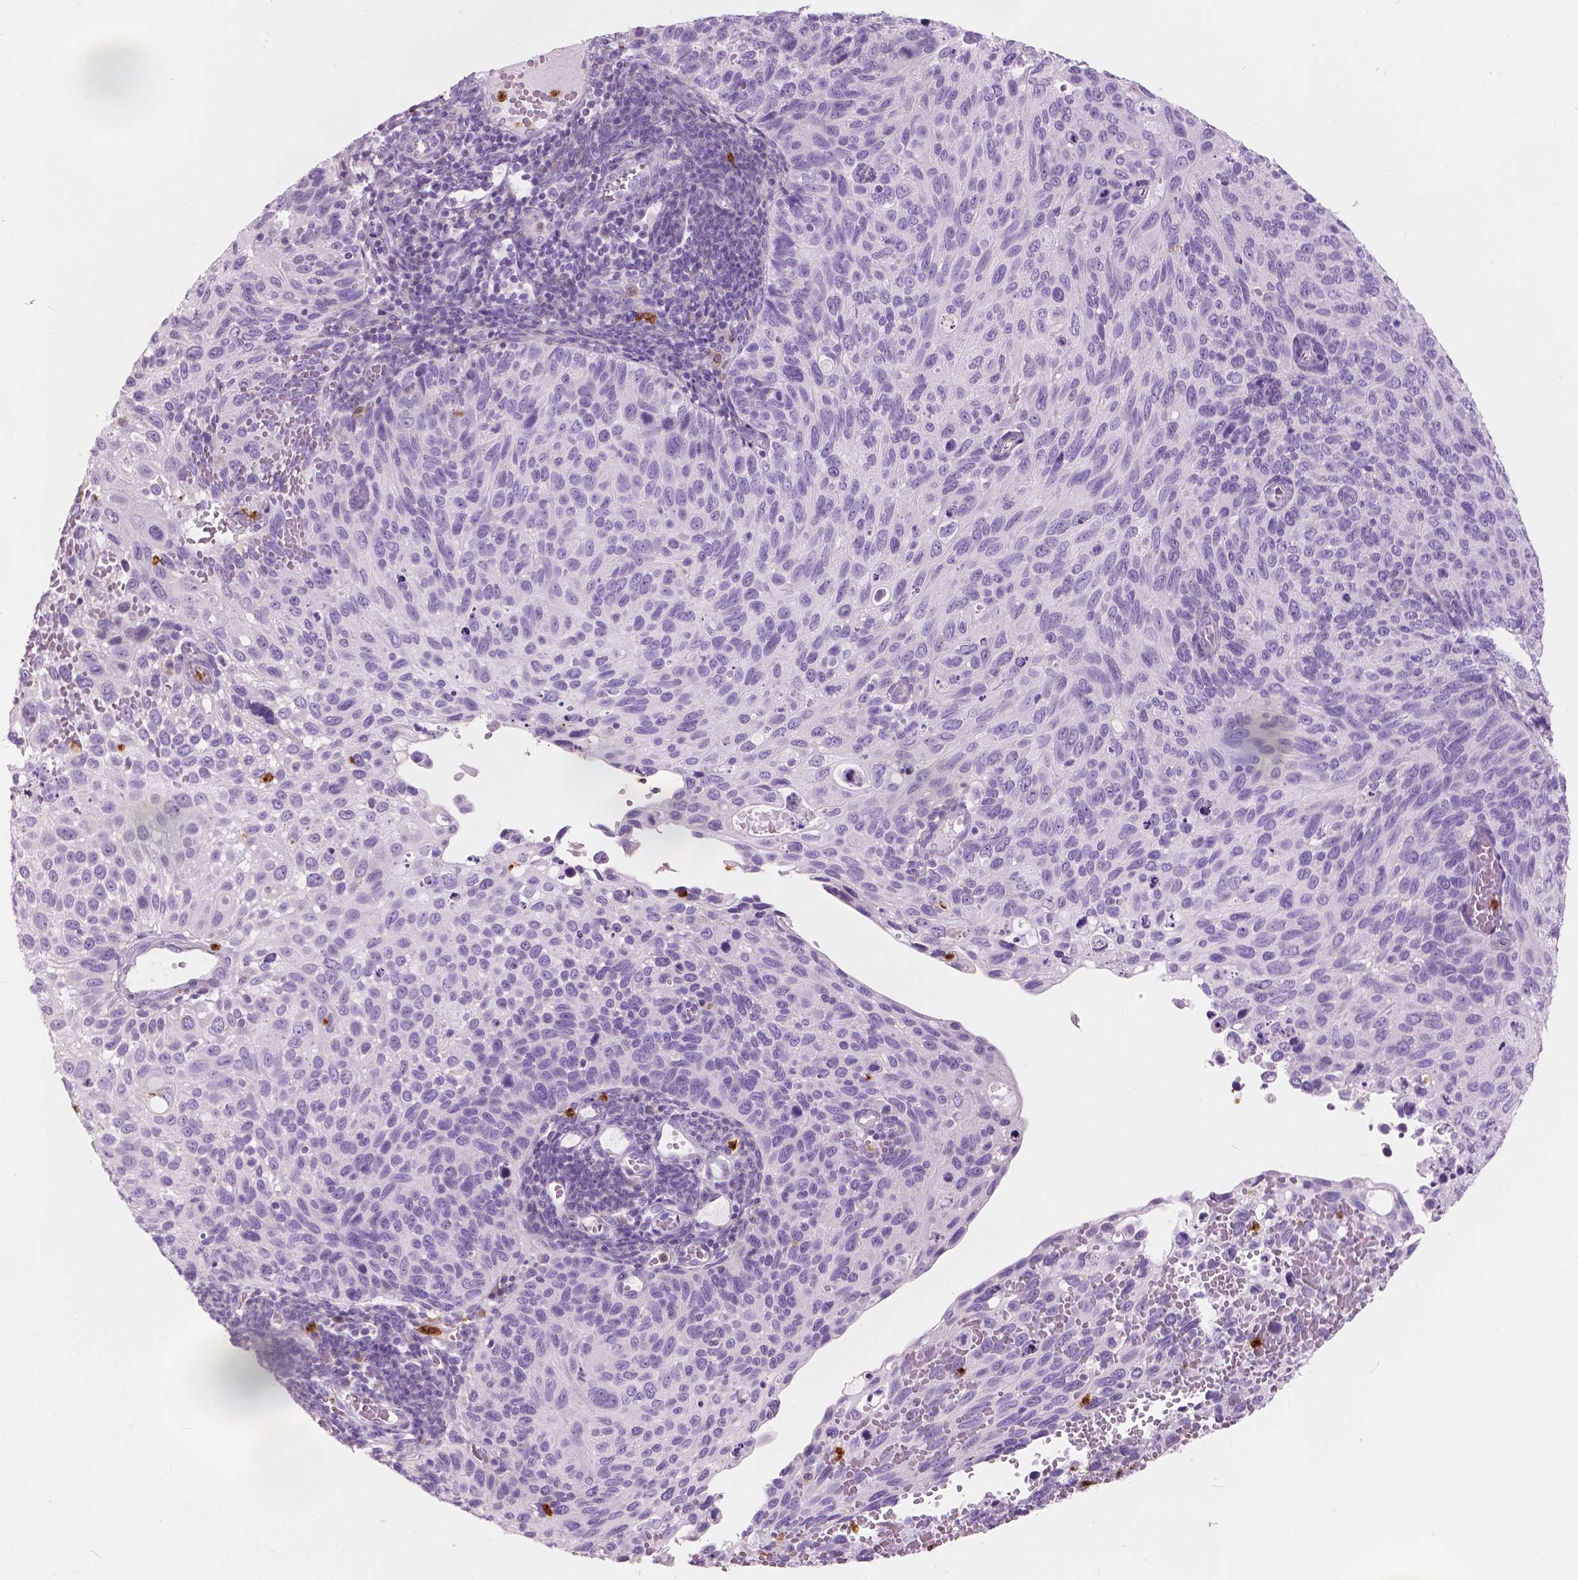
{"staining": {"intensity": "negative", "quantity": "none", "location": "none"}, "tissue": "cervical cancer", "cell_type": "Tumor cells", "image_type": "cancer", "snomed": [{"axis": "morphology", "description": "Squamous cell carcinoma, NOS"}, {"axis": "topography", "description": "Cervix"}], "caption": "The micrograph displays no significant expression in tumor cells of cervical squamous cell carcinoma. The staining is performed using DAB (3,3'-diaminobenzidine) brown chromogen with nuclei counter-stained in using hematoxylin.", "gene": "CXCR2", "patient": {"sex": "female", "age": 70}}